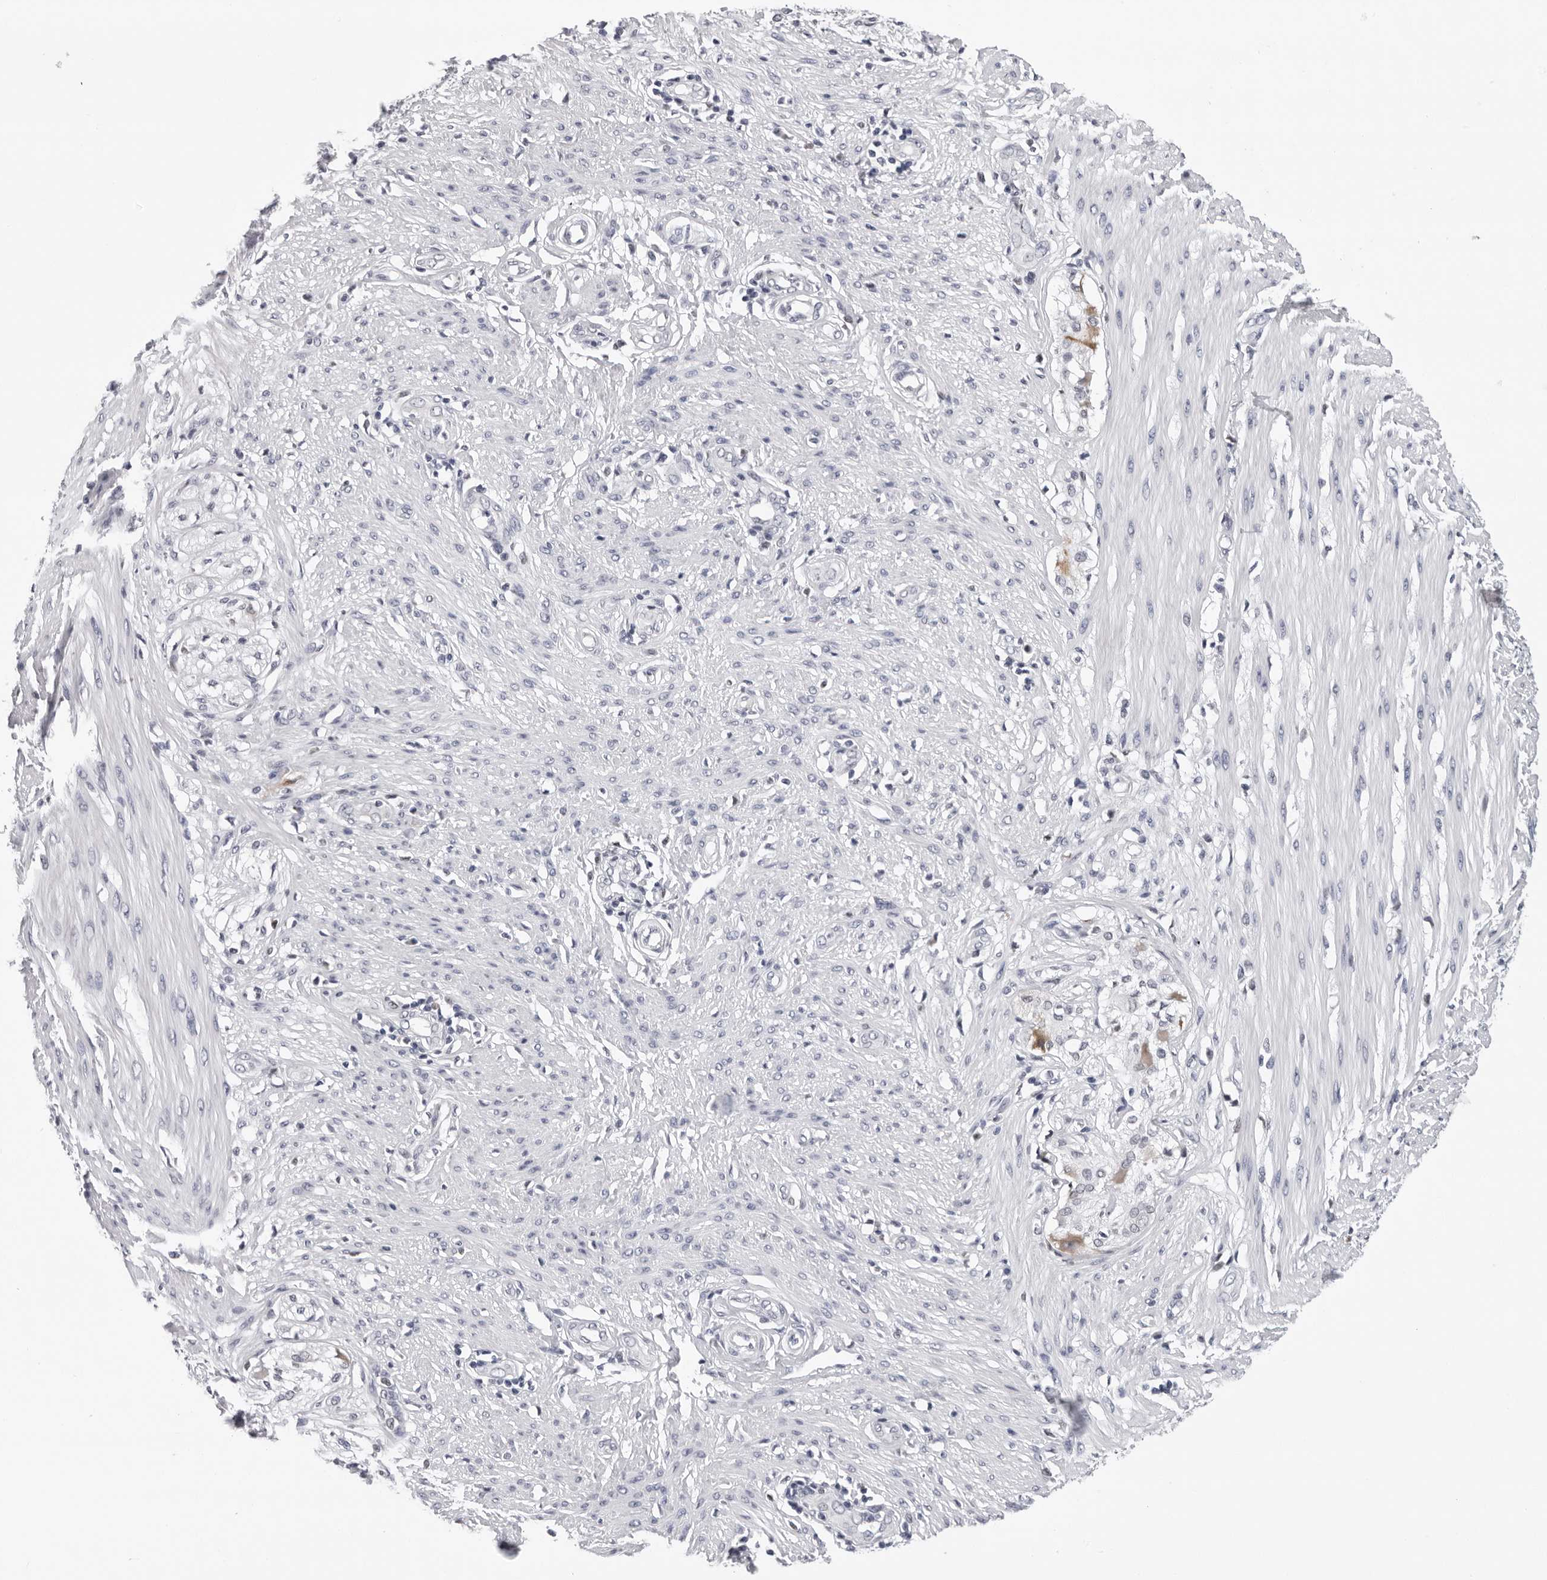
{"staining": {"intensity": "negative", "quantity": "none", "location": "none"}, "tissue": "smooth muscle", "cell_type": "Smooth muscle cells", "image_type": "normal", "snomed": [{"axis": "morphology", "description": "Normal tissue, NOS"}, {"axis": "morphology", "description": "Adenocarcinoma, NOS"}, {"axis": "topography", "description": "Colon"}, {"axis": "topography", "description": "Peripheral nerve tissue"}], "caption": "Photomicrograph shows no protein positivity in smooth muscle cells of benign smooth muscle.", "gene": "CPT2", "patient": {"sex": "male", "age": 14}}